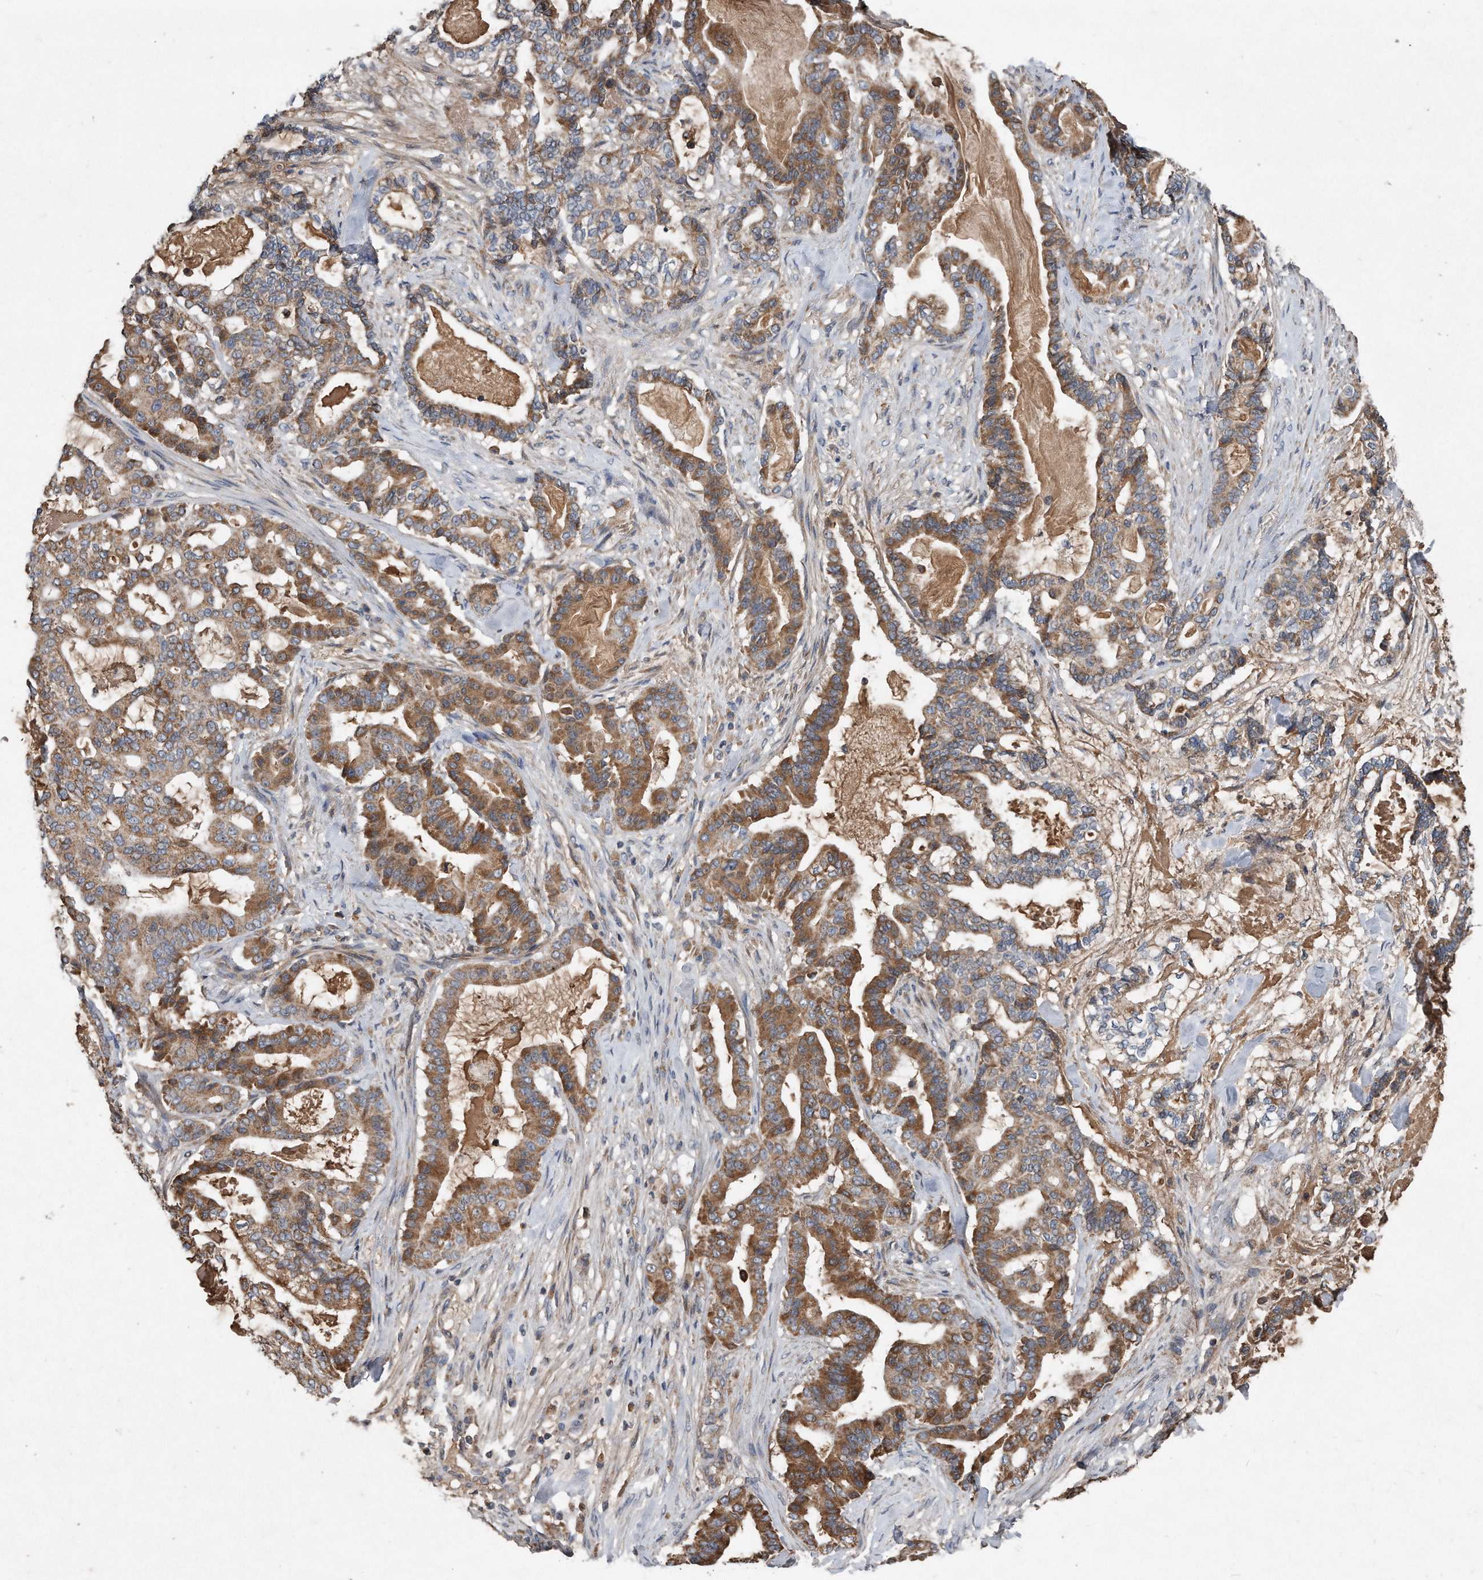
{"staining": {"intensity": "moderate", "quantity": ">75%", "location": "cytoplasmic/membranous"}, "tissue": "pancreatic cancer", "cell_type": "Tumor cells", "image_type": "cancer", "snomed": [{"axis": "morphology", "description": "Adenocarcinoma, NOS"}, {"axis": "topography", "description": "Pancreas"}], "caption": "Immunohistochemical staining of human pancreatic cancer exhibits medium levels of moderate cytoplasmic/membranous expression in about >75% of tumor cells.", "gene": "SDHA", "patient": {"sex": "male", "age": 63}}